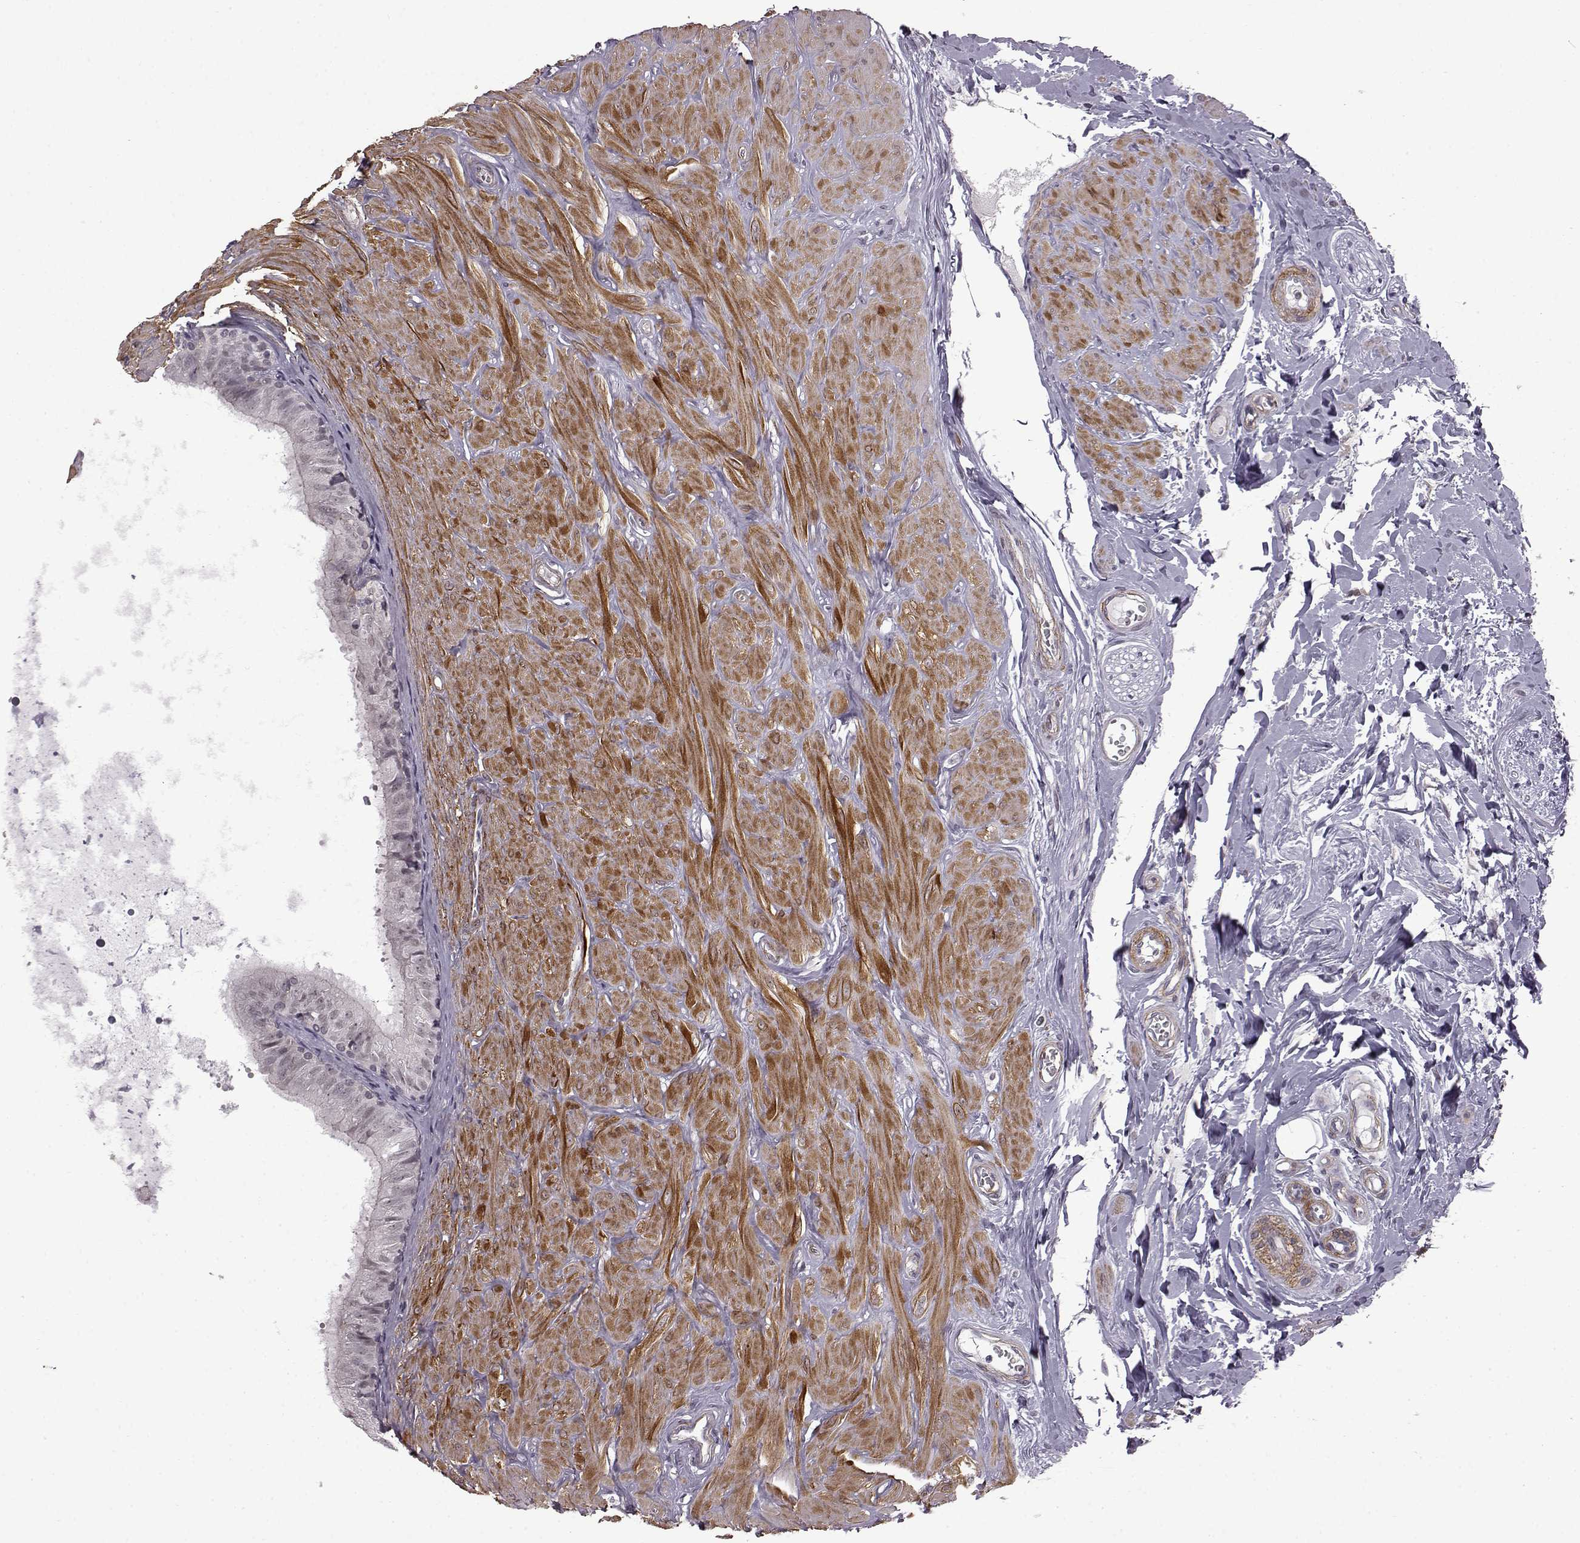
{"staining": {"intensity": "negative", "quantity": "none", "location": "none"}, "tissue": "epididymis", "cell_type": "Glandular cells", "image_type": "normal", "snomed": [{"axis": "morphology", "description": "Normal tissue, NOS"}, {"axis": "topography", "description": "Epididymis"}], "caption": "This is a micrograph of immunohistochemistry (IHC) staining of unremarkable epididymis, which shows no staining in glandular cells.", "gene": "SYNPO2", "patient": {"sex": "male", "age": 37}}